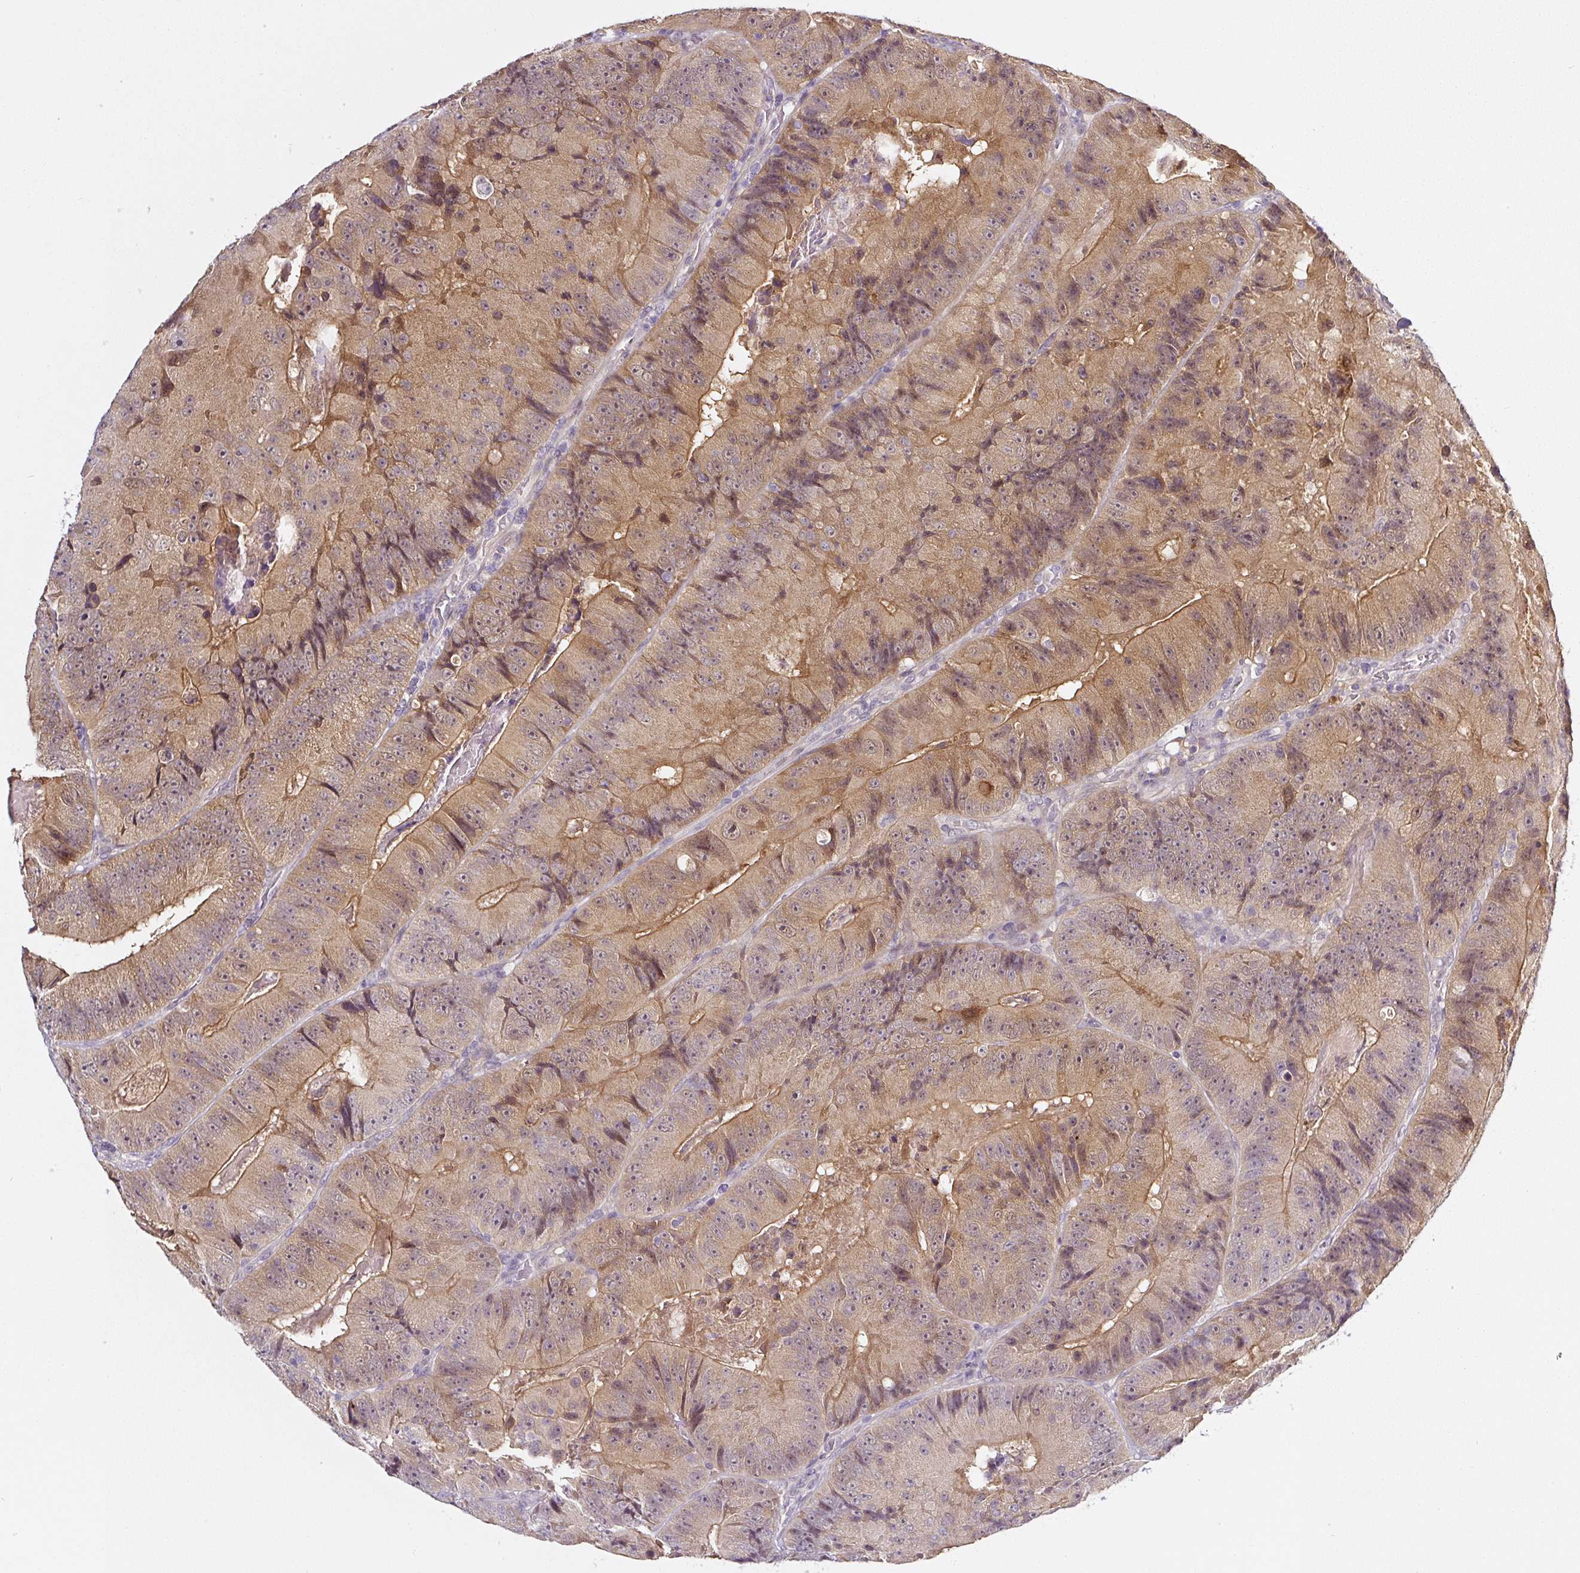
{"staining": {"intensity": "moderate", "quantity": "25%-75%", "location": "cytoplasmic/membranous"}, "tissue": "colorectal cancer", "cell_type": "Tumor cells", "image_type": "cancer", "snomed": [{"axis": "morphology", "description": "Adenocarcinoma, NOS"}, {"axis": "topography", "description": "Colon"}], "caption": "Protein positivity by immunohistochemistry shows moderate cytoplasmic/membranous positivity in approximately 25%-75% of tumor cells in colorectal cancer.", "gene": "PRKAA2", "patient": {"sex": "female", "age": 86}}